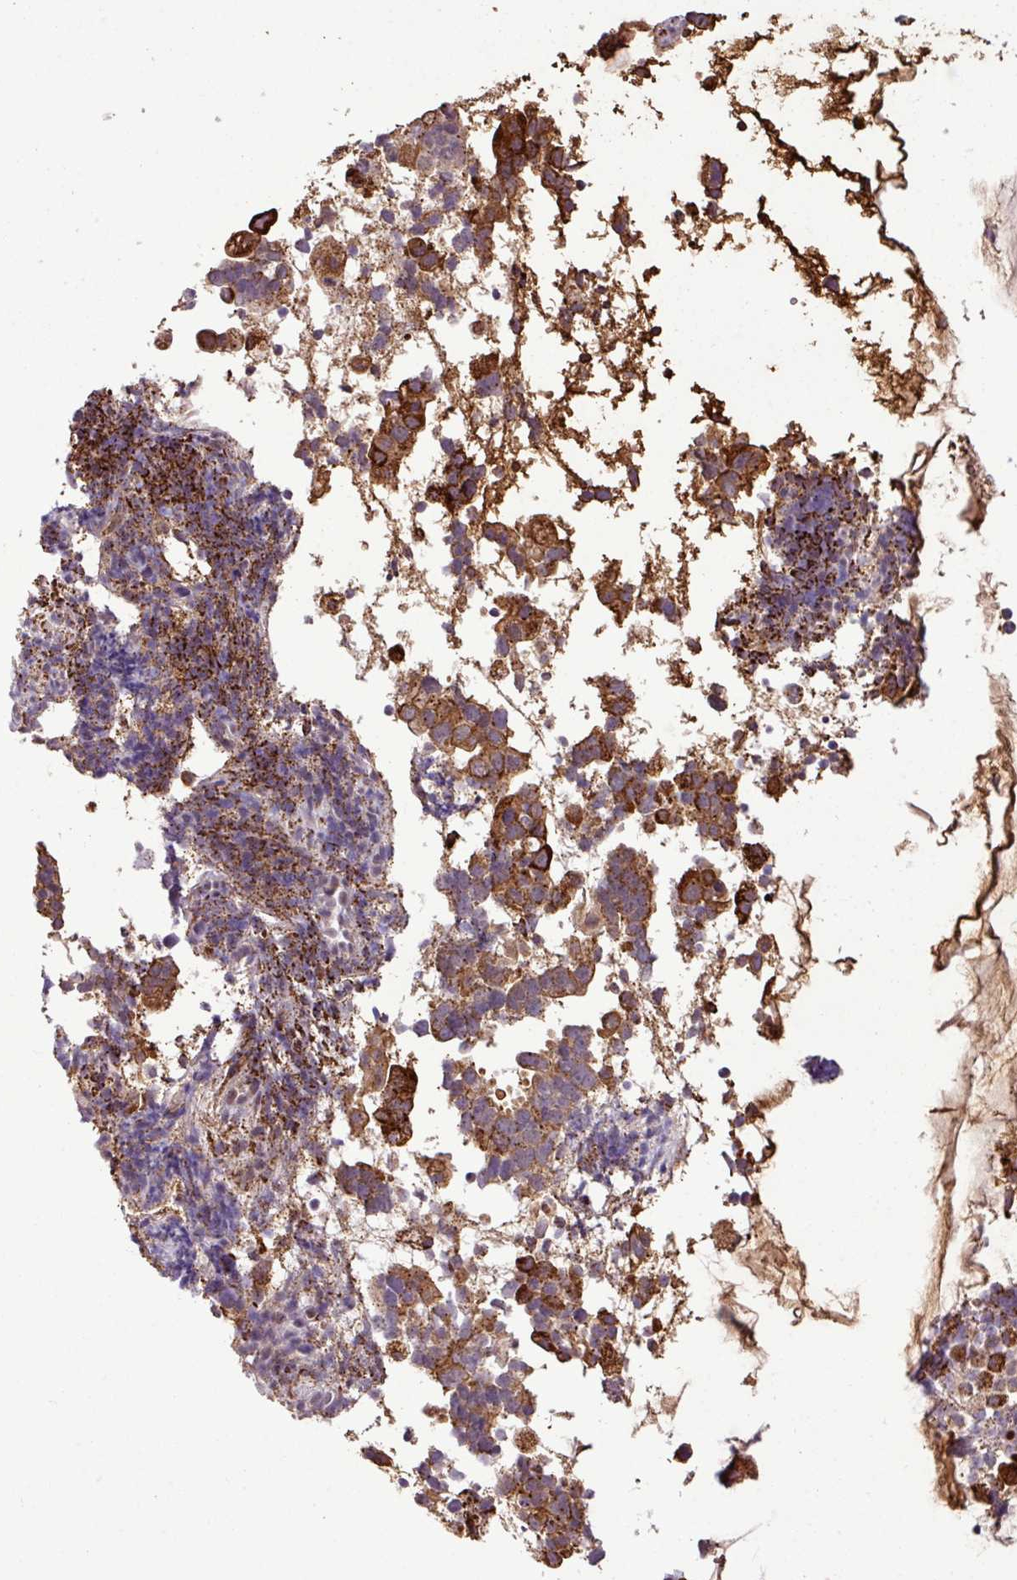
{"staining": {"intensity": "strong", "quantity": ">75%", "location": "cytoplasmic/membranous"}, "tissue": "endometrial cancer", "cell_type": "Tumor cells", "image_type": "cancer", "snomed": [{"axis": "morphology", "description": "Adenocarcinoma, NOS"}, {"axis": "topography", "description": "Endometrium"}], "caption": "Brown immunohistochemical staining in endometrial cancer (adenocarcinoma) exhibits strong cytoplasmic/membranous staining in about >75% of tumor cells. The protein is shown in brown color, while the nuclei are stained blue.", "gene": "SGPP1", "patient": {"sex": "female", "age": 57}}